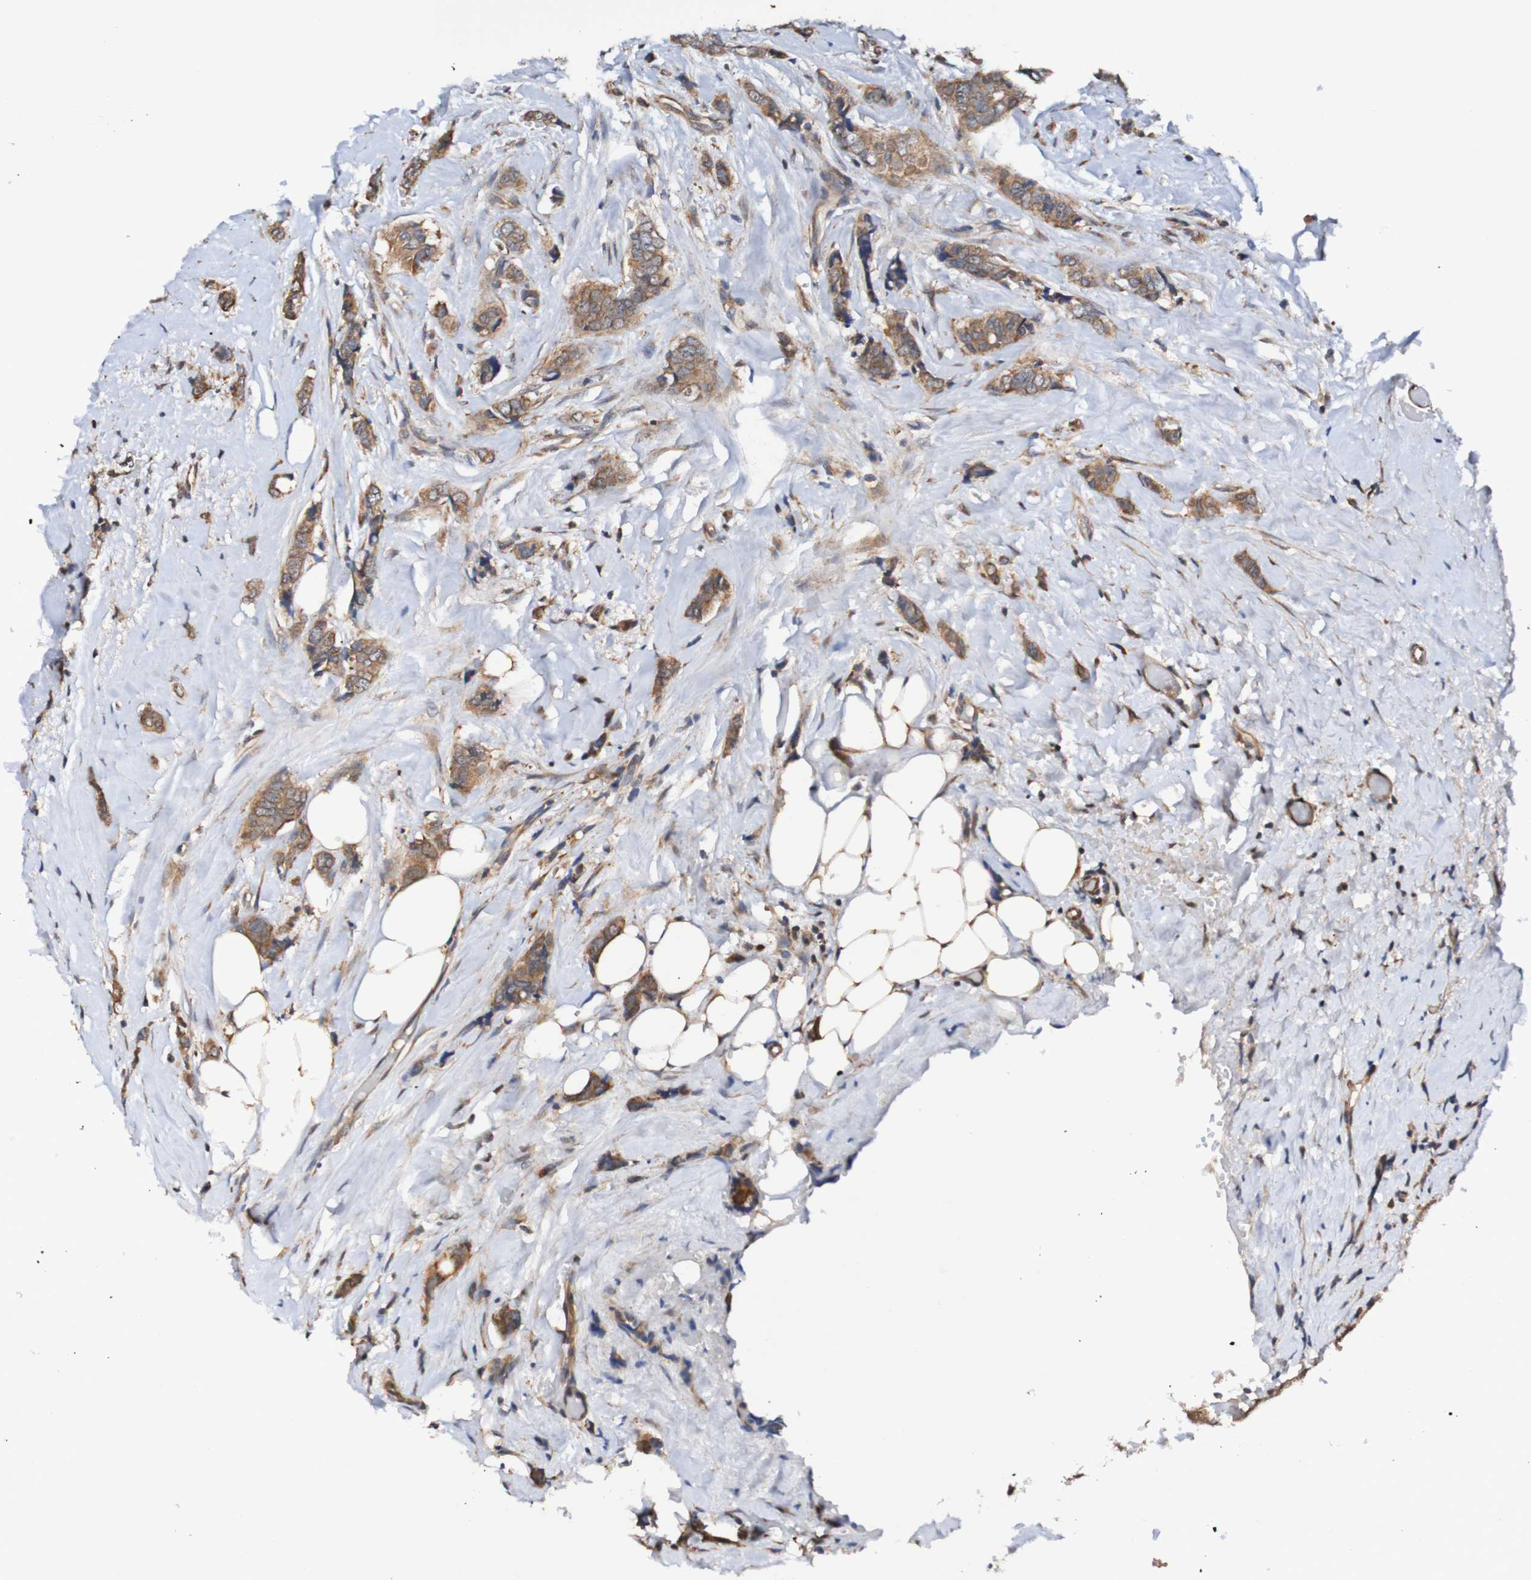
{"staining": {"intensity": "moderate", "quantity": ">75%", "location": "cytoplasmic/membranous"}, "tissue": "breast cancer", "cell_type": "Tumor cells", "image_type": "cancer", "snomed": [{"axis": "morphology", "description": "Lobular carcinoma"}, {"axis": "topography", "description": "Skin"}, {"axis": "topography", "description": "Breast"}], "caption": "This is an image of immunohistochemistry staining of breast cancer, which shows moderate staining in the cytoplasmic/membranous of tumor cells.", "gene": "AXIN1", "patient": {"sex": "female", "age": 46}}